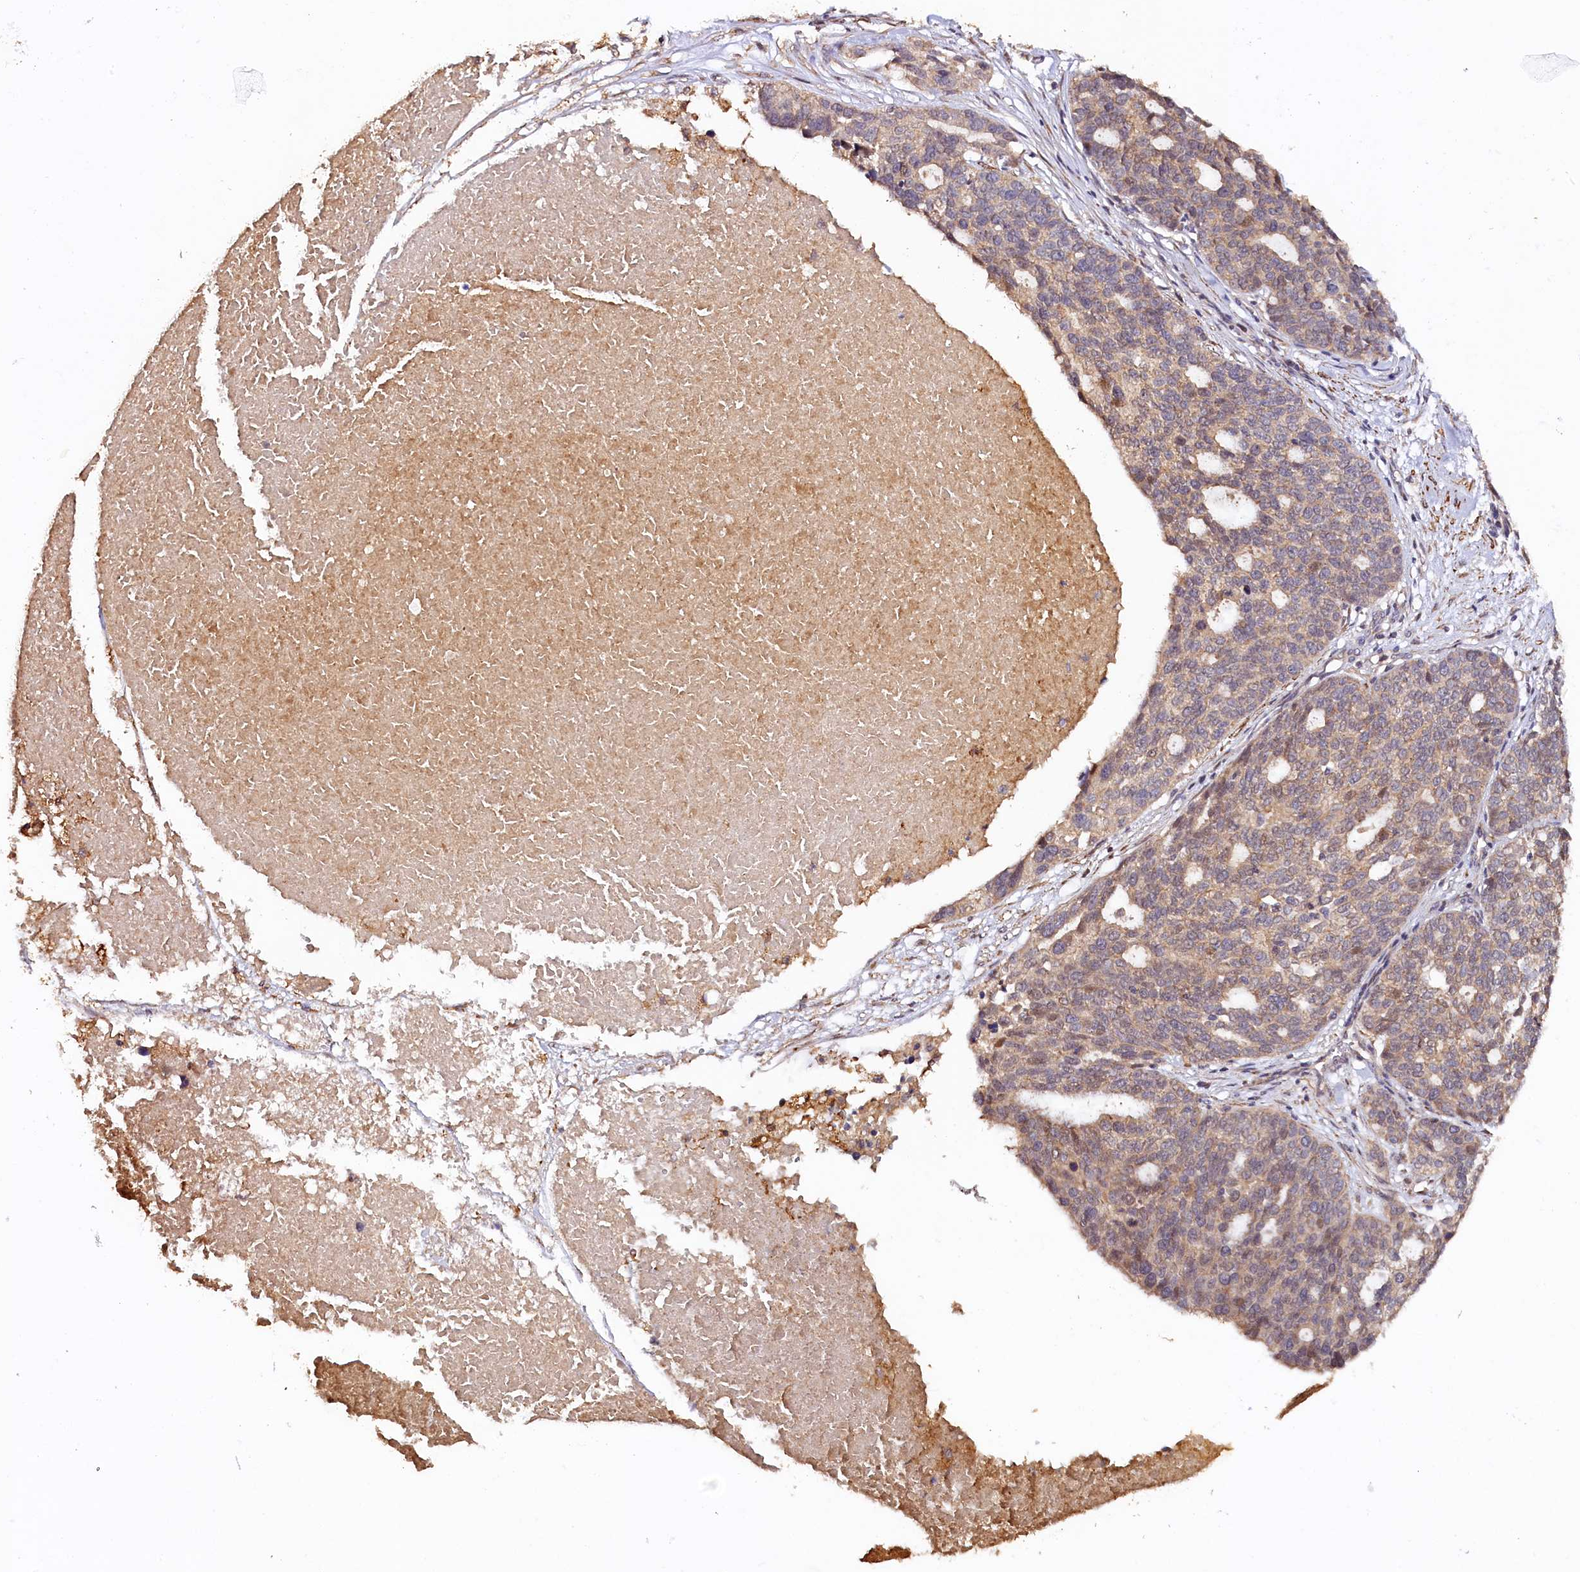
{"staining": {"intensity": "moderate", "quantity": ">75%", "location": "cytoplasmic/membranous"}, "tissue": "ovarian cancer", "cell_type": "Tumor cells", "image_type": "cancer", "snomed": [{"axis": "morphology", "description": "Cystadenocarcinoma, serous, NOS"}, {"axis": "topography", "description": "Ovary"}], "caption": "Immunohistochemical staining of ovarian cancer demonstrates moderate cytoplasmic/membranous protein positivity in approximately >75% of tumor cells.", "gene": "TANGO6", "patient": {"sex": "female", "age": 59}}